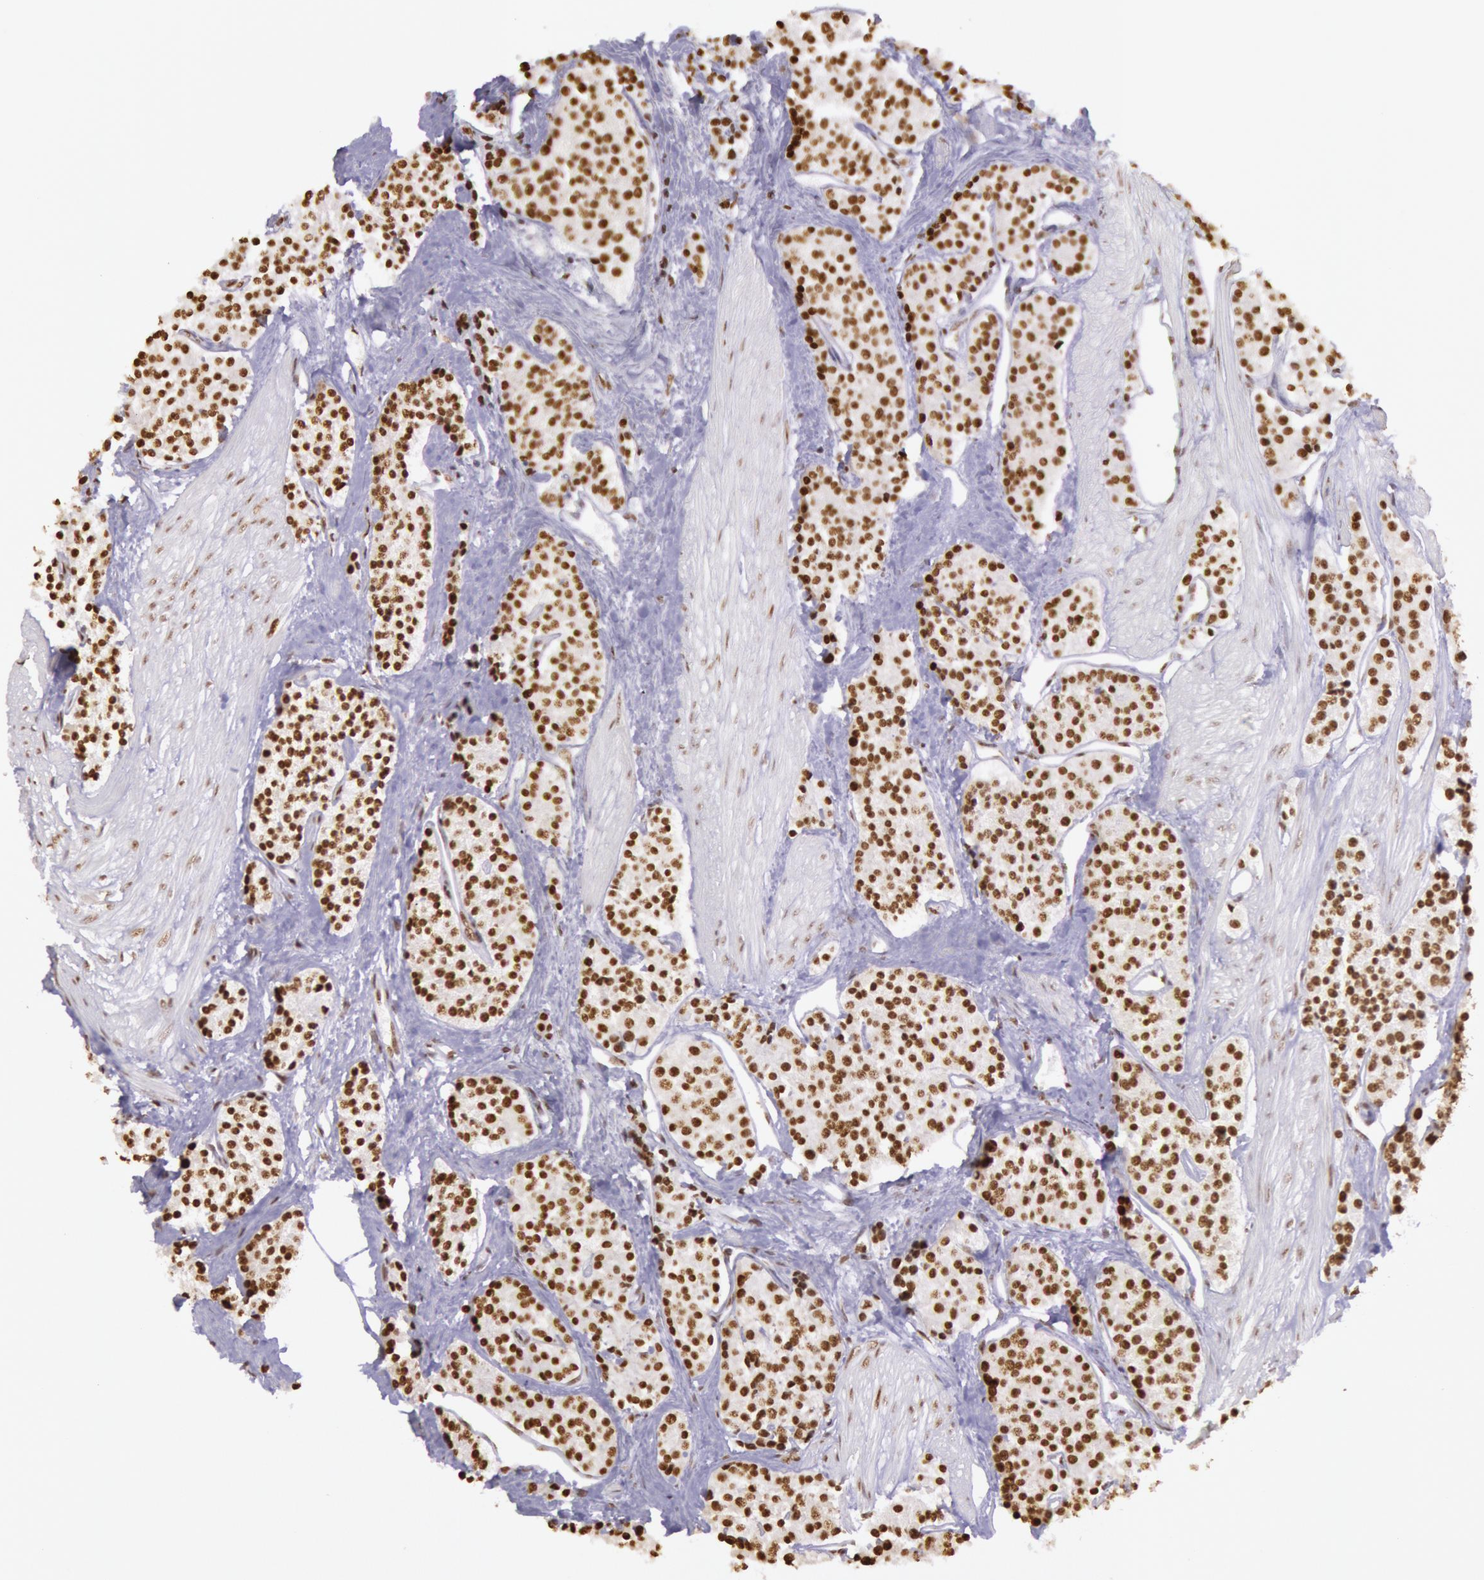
{"staining": {"intensity": "strong", "quantity": ">75%", "location": "nuclear"}, "tissue": "carcinoid", "cell_type": "Tumor cells", "image_type": "cancer", "snomed": [{"axis": "morphology", "description": "Carcinoid, malignant, NOS"}, {"axis": "topography", "description": "Stomach"}], "caption": "Immunohistochemical staining of carcinoid demonstrates high levels of strong nuclear positivity in about >75% of tumor cells. (IHC, brightfield microscopy, high magnification).", "gene": "HNRNPH2", "patient": {"sex": "female", "age": 76}}